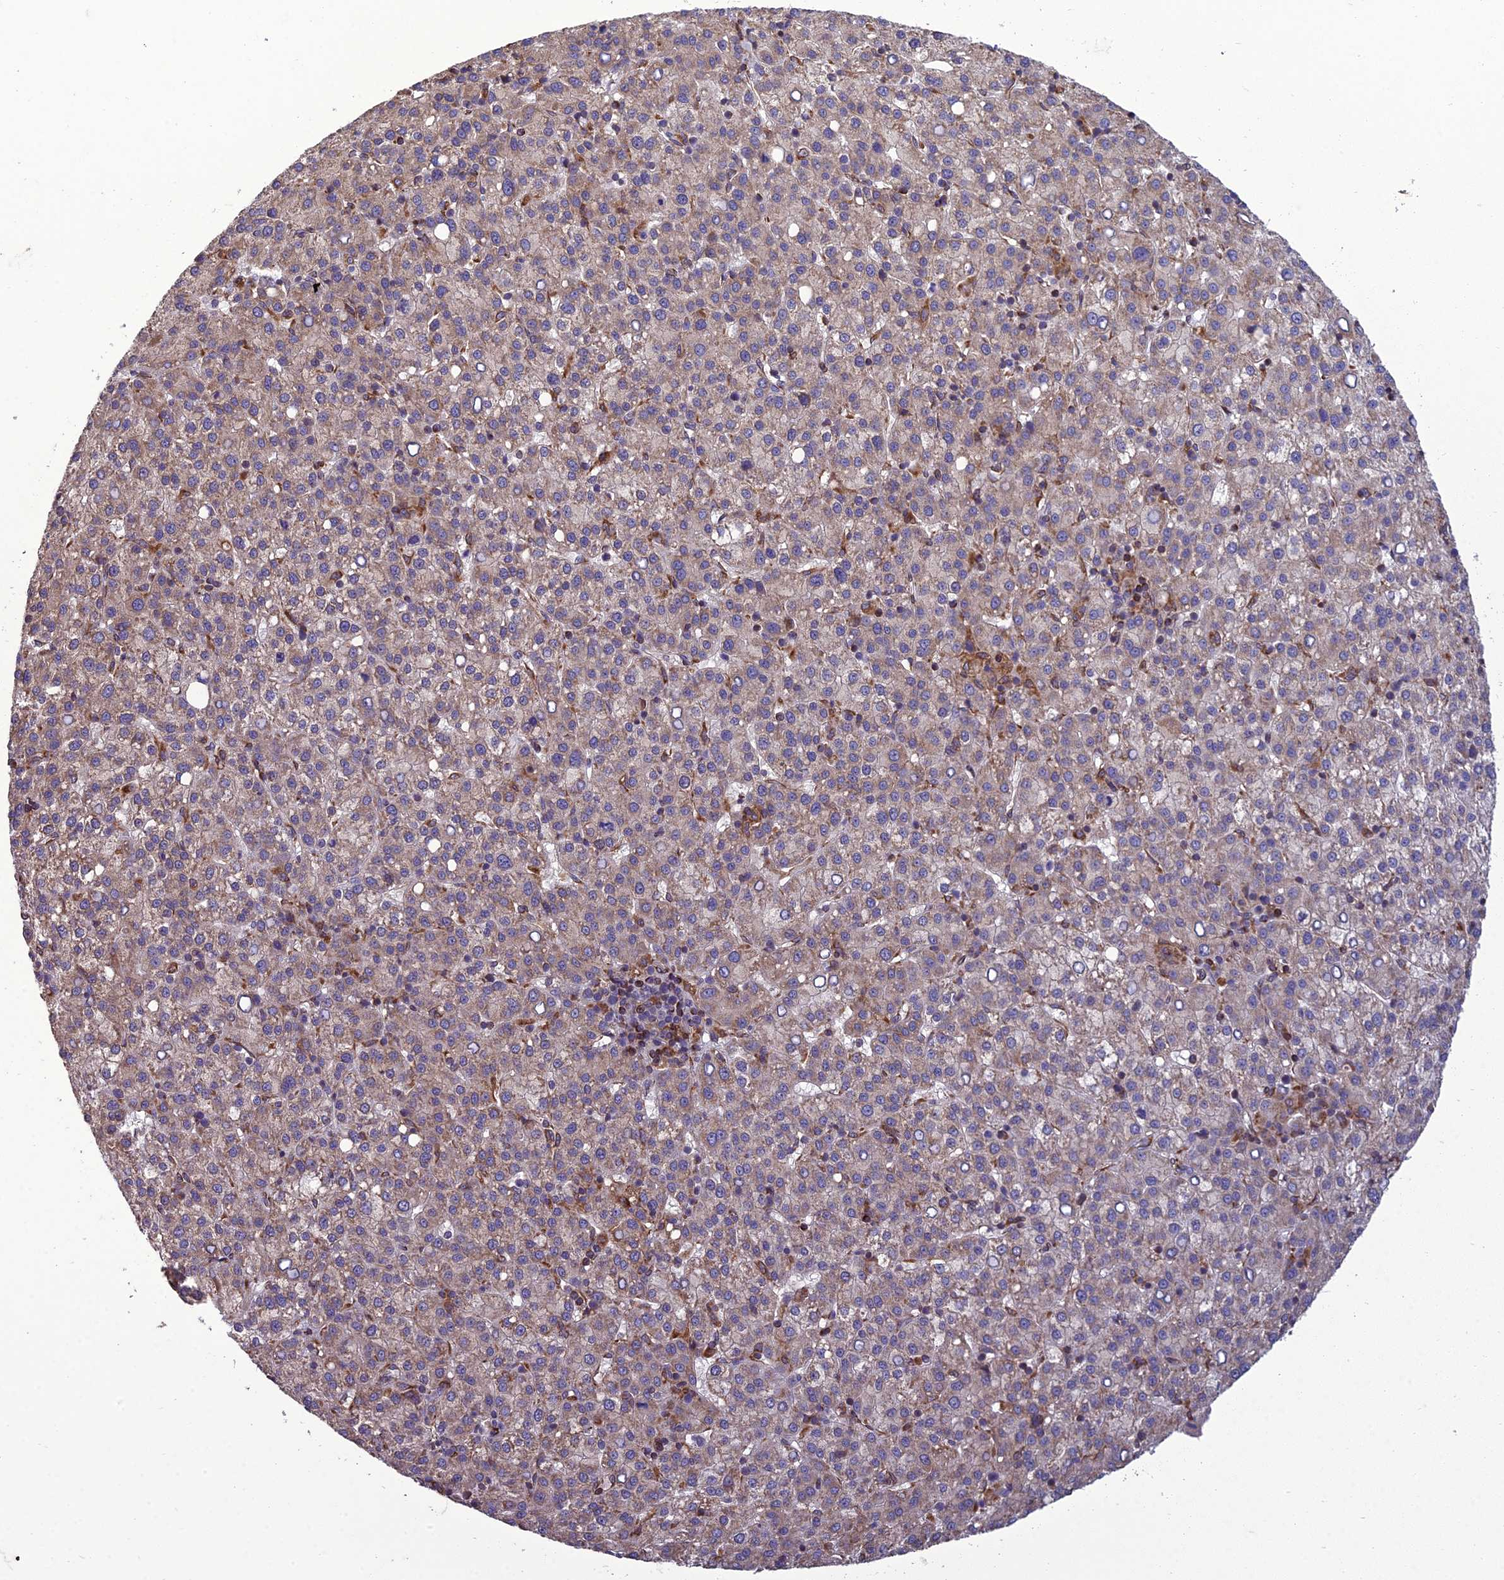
{"staining": {"intensity": "weak", "quantity": ">75%", "location": "cytoplasmic/membranous"}, "tissue": "liver cancer", "cell_type": "Tumor cells", "image_type": "cancer", "snomed": [{"axis": "morphology", "description": "Carcinoma, Hepatocellular, NOS"}, {"axis": "topography", "description": "Liver"}], "caption": "Liver cancer (hepatocellular carcinoma) tissue reveals weak cytoplasmic/membranous staining in about >75% of tumor cells, visualized by immunohistochemistry. (brown staining indicates protein expression, while blue staining denotes nuclei).", "gene": "GIMAP1", "patient": {"sex": "female", "age": 58}}